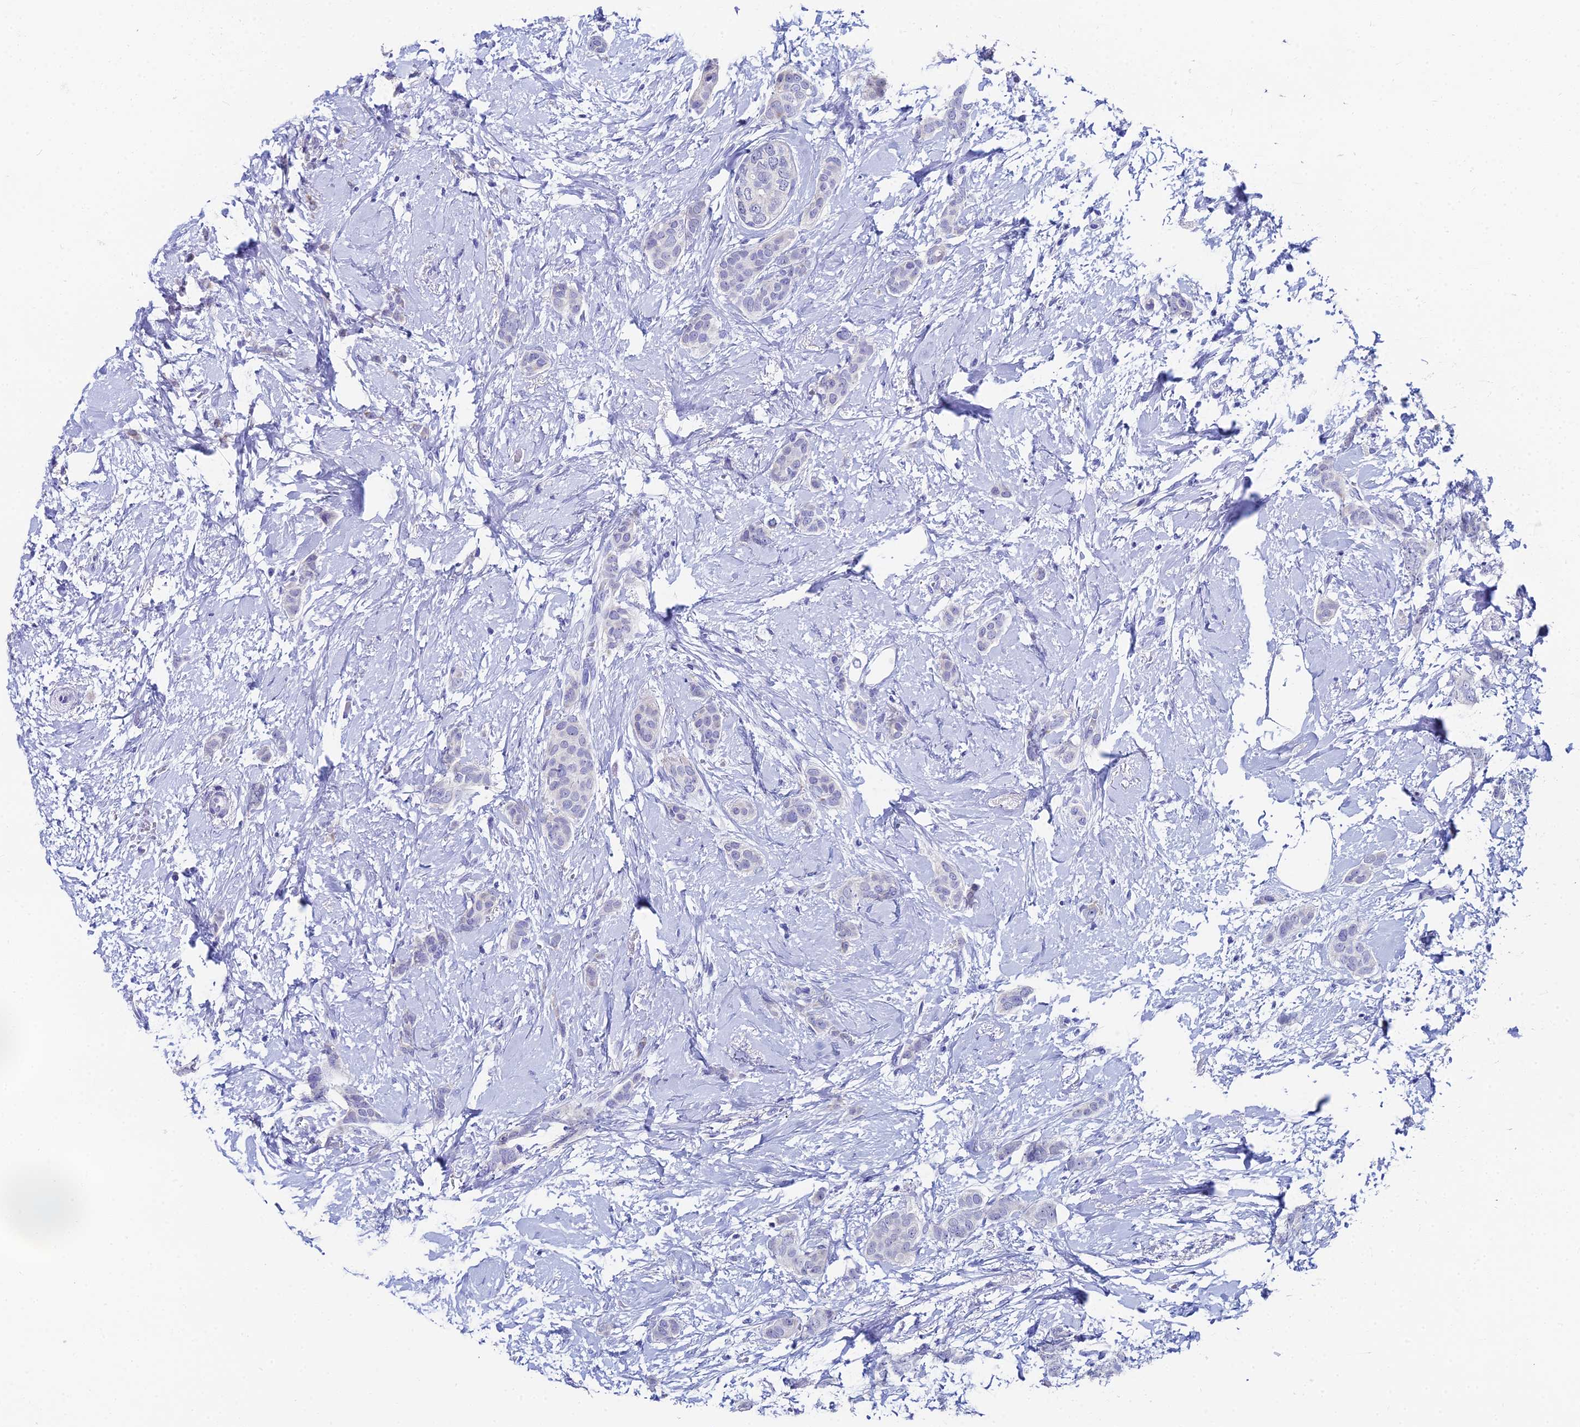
{"staining": {"intensity": "negative", "quantity": "none", "location": "none"}, "tissue": "breast cancer", "cell_type": "Tumor cells", "image_type": "cancer", "snomed": [{"axis": "morphology", "description": "Duct carcinoma"}, {"axis": "topography", "description": "Breast"}], "caption": "The image exhibits no staining of tumor cells in infiltrating ductal carcinoma (breast).", "gene": "HSPA1L", "patient": {"sex": "female", "age": 72}}